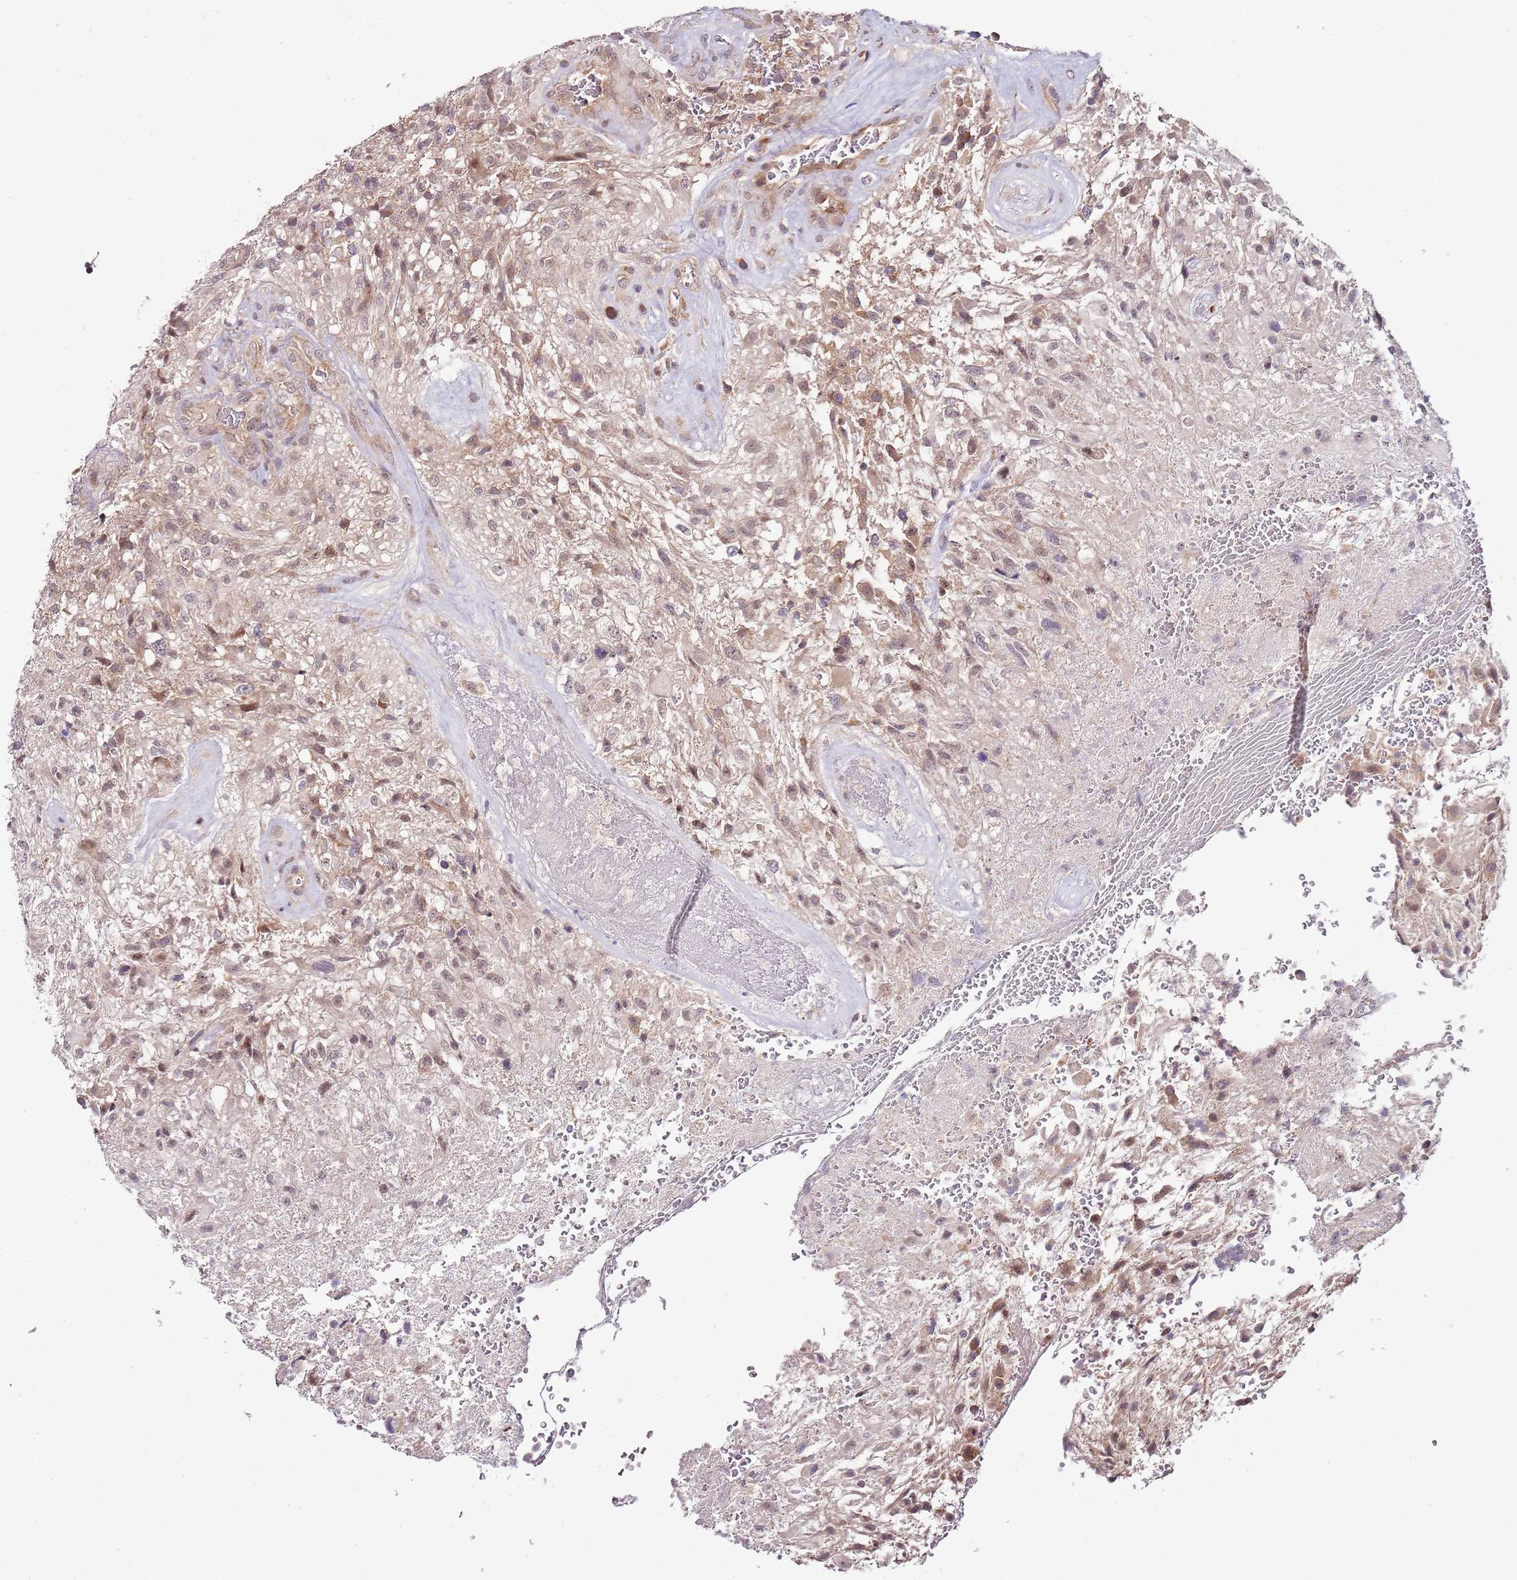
{"staining": {"intensity": "weak", "quantity": "25%-75%", "location": "cytoplasmic/membranous,nuclear"}, "tissue": "glioma", "cell_type": "Tumor cells", "image_type": "cancer", "snomed": [{"axis": "morphology", "description": "Glioma, malignant, High grade"}, {"axis": "topography", "description": "Brain"}], "caption": "Glioma stained for a protein (brown) displays weak cytoplasmic/membranous and nuclear positive positivity in approximately 25%-75% of tumor cells.", "gene": "FBXL22", "patient": {"sex": "male", "age": 56}}